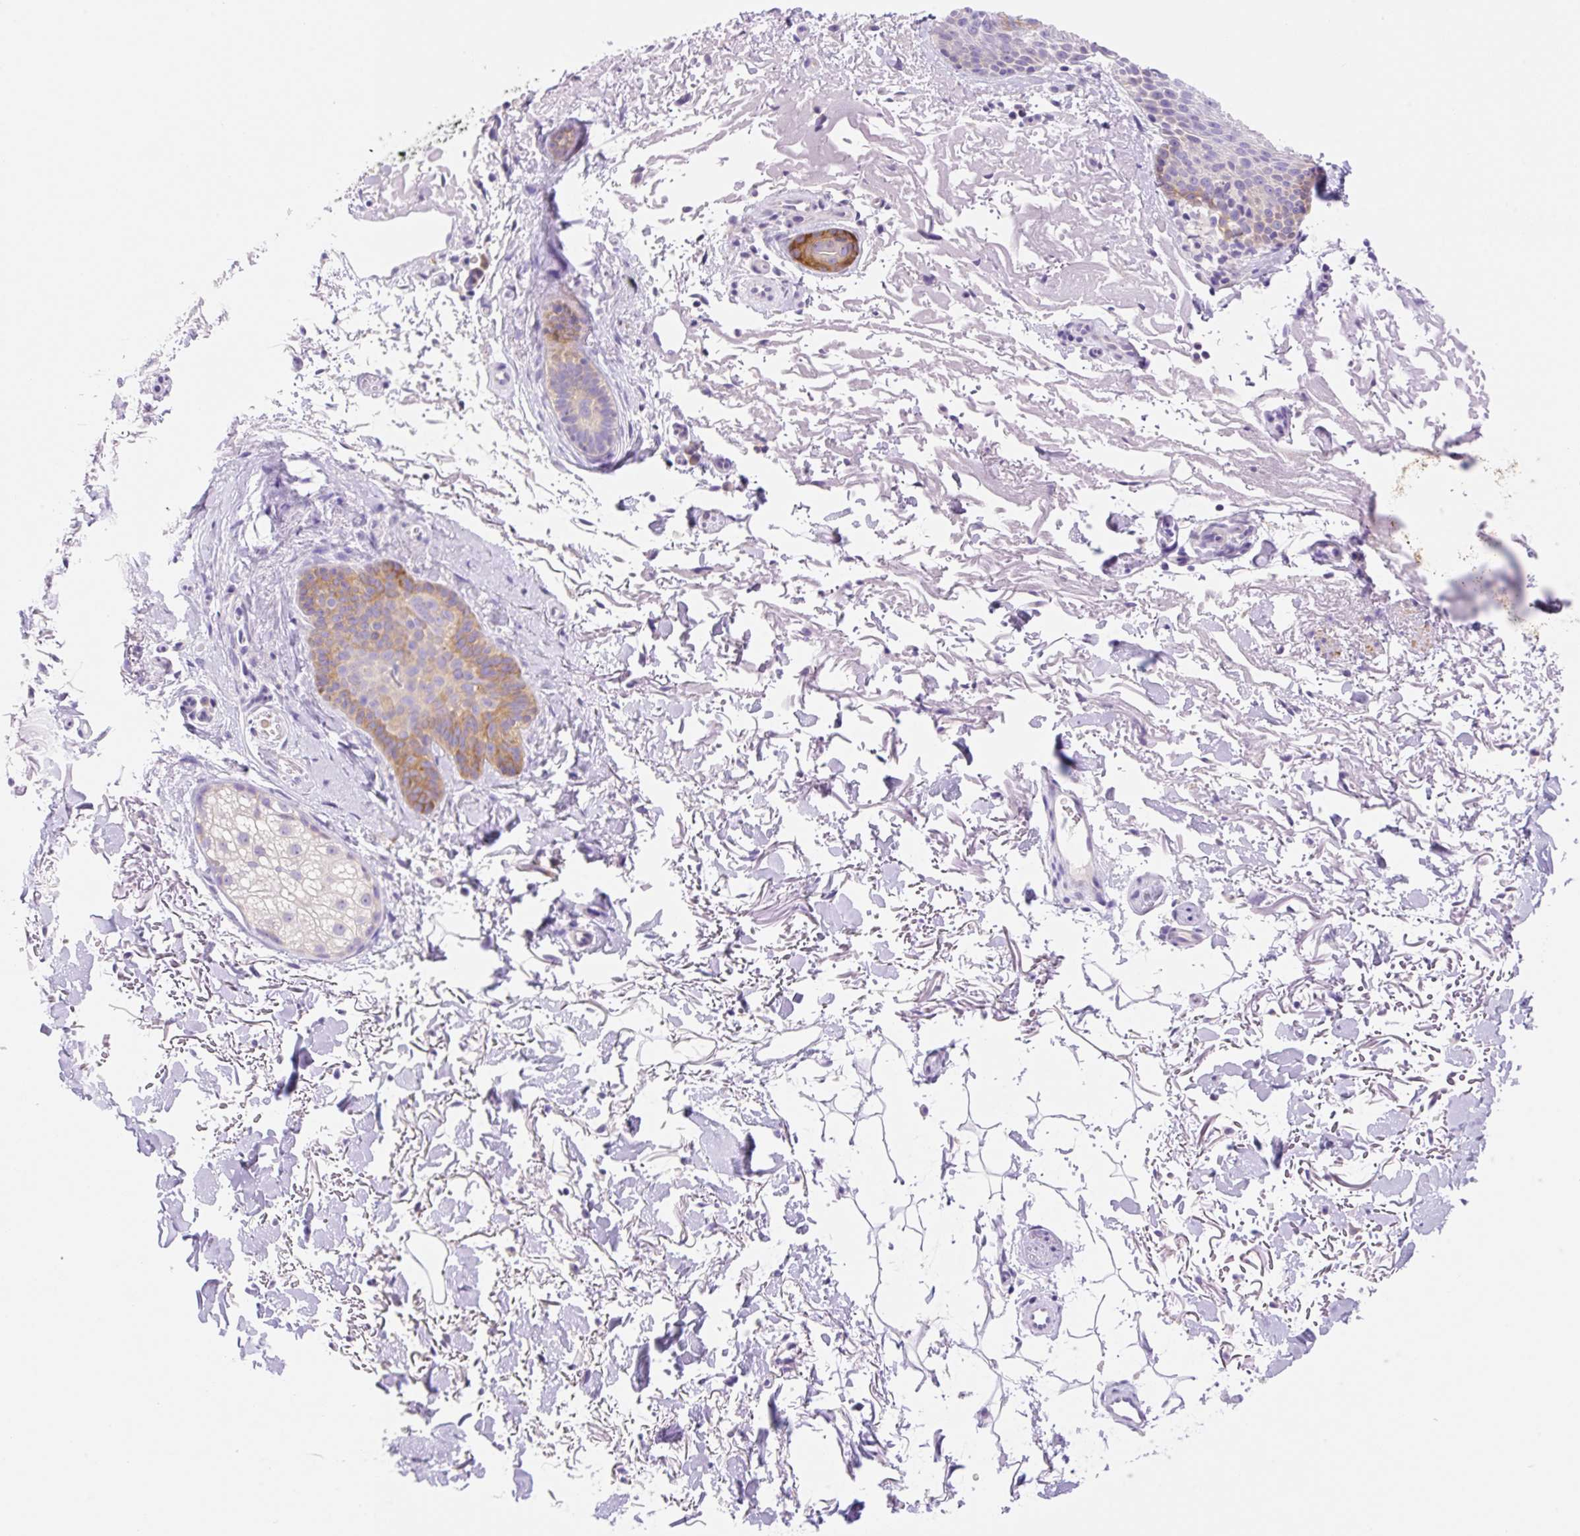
{"staining": {"intensity": "moderate", "quantity": "25%-75%", "location": "cytoplasmic/membranous"}, "tissue": "skin cancer", "cell_type": "Tumor cells", "image_type": "cancer", "snomed": [{"axis": "morphology", "description": "Basal cell carcinoma"}, {"axis": "topography", "description": "Skin"}], "caption": "Tumor cells exhibit medium levels of moderate cytoplasmic/membranous positivity in approximately 25%-75% of cells in human skin cancer (basal cell carcinoma).", "gene": "DENND5A", "patient": {"sex": "female", "age": 77}}